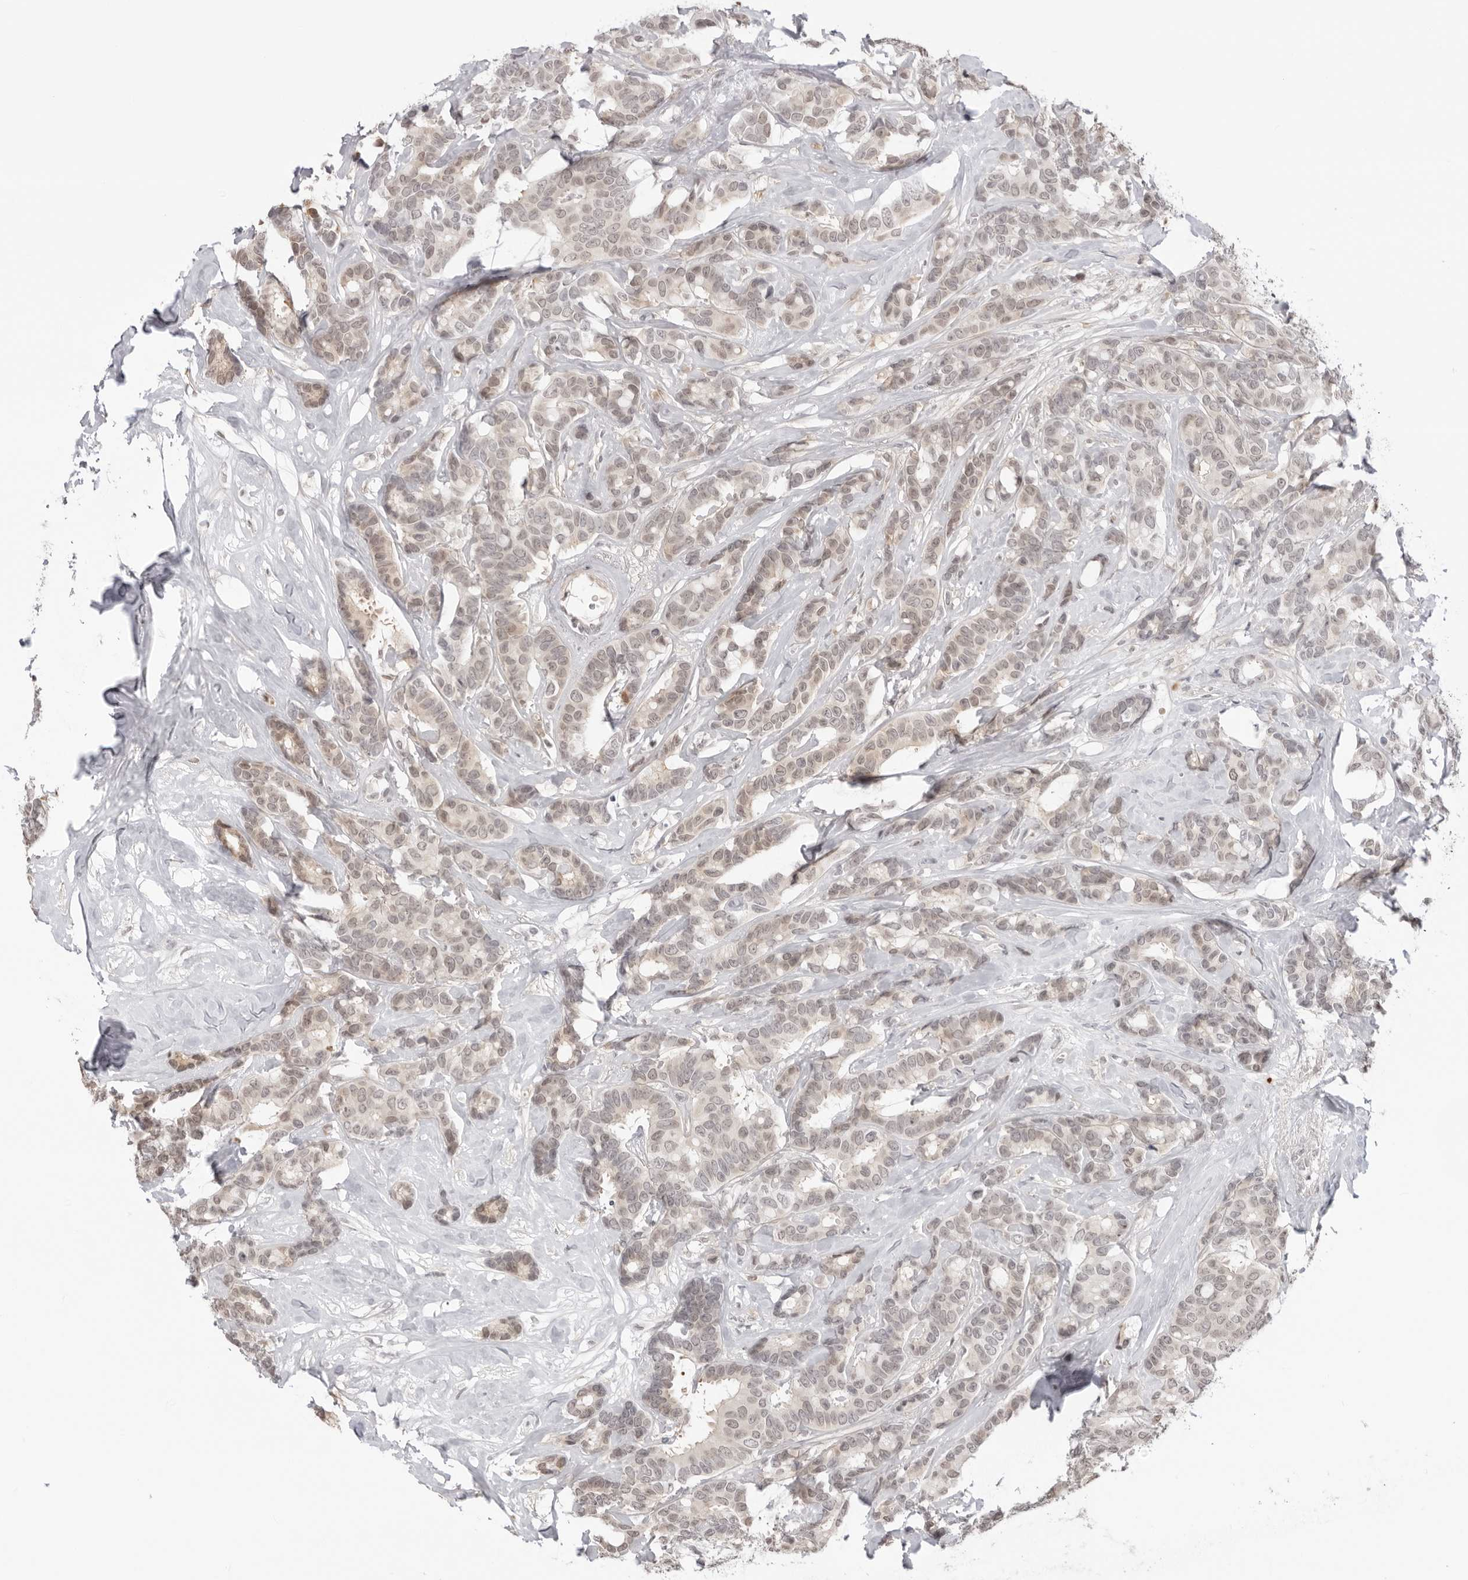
{"staining": {"intensity": "weak", "quantity": "<25%", "location": "cytoplasmic/membranous,nuclear"}, "tissue": "breast cancer", "cell_type": "Tumor cells", "image_type": "cancer", "snomed": [{"axis": "morphology", "description": "Duct carcinoma"}, {"axis": "topography", "description": "Breast"}], "caption": "Micrograph shows no protein expression in tumor cells of breast cancer tissue.", "gene": "RNF146", "patient": {"sex": "female", "age": 87}}